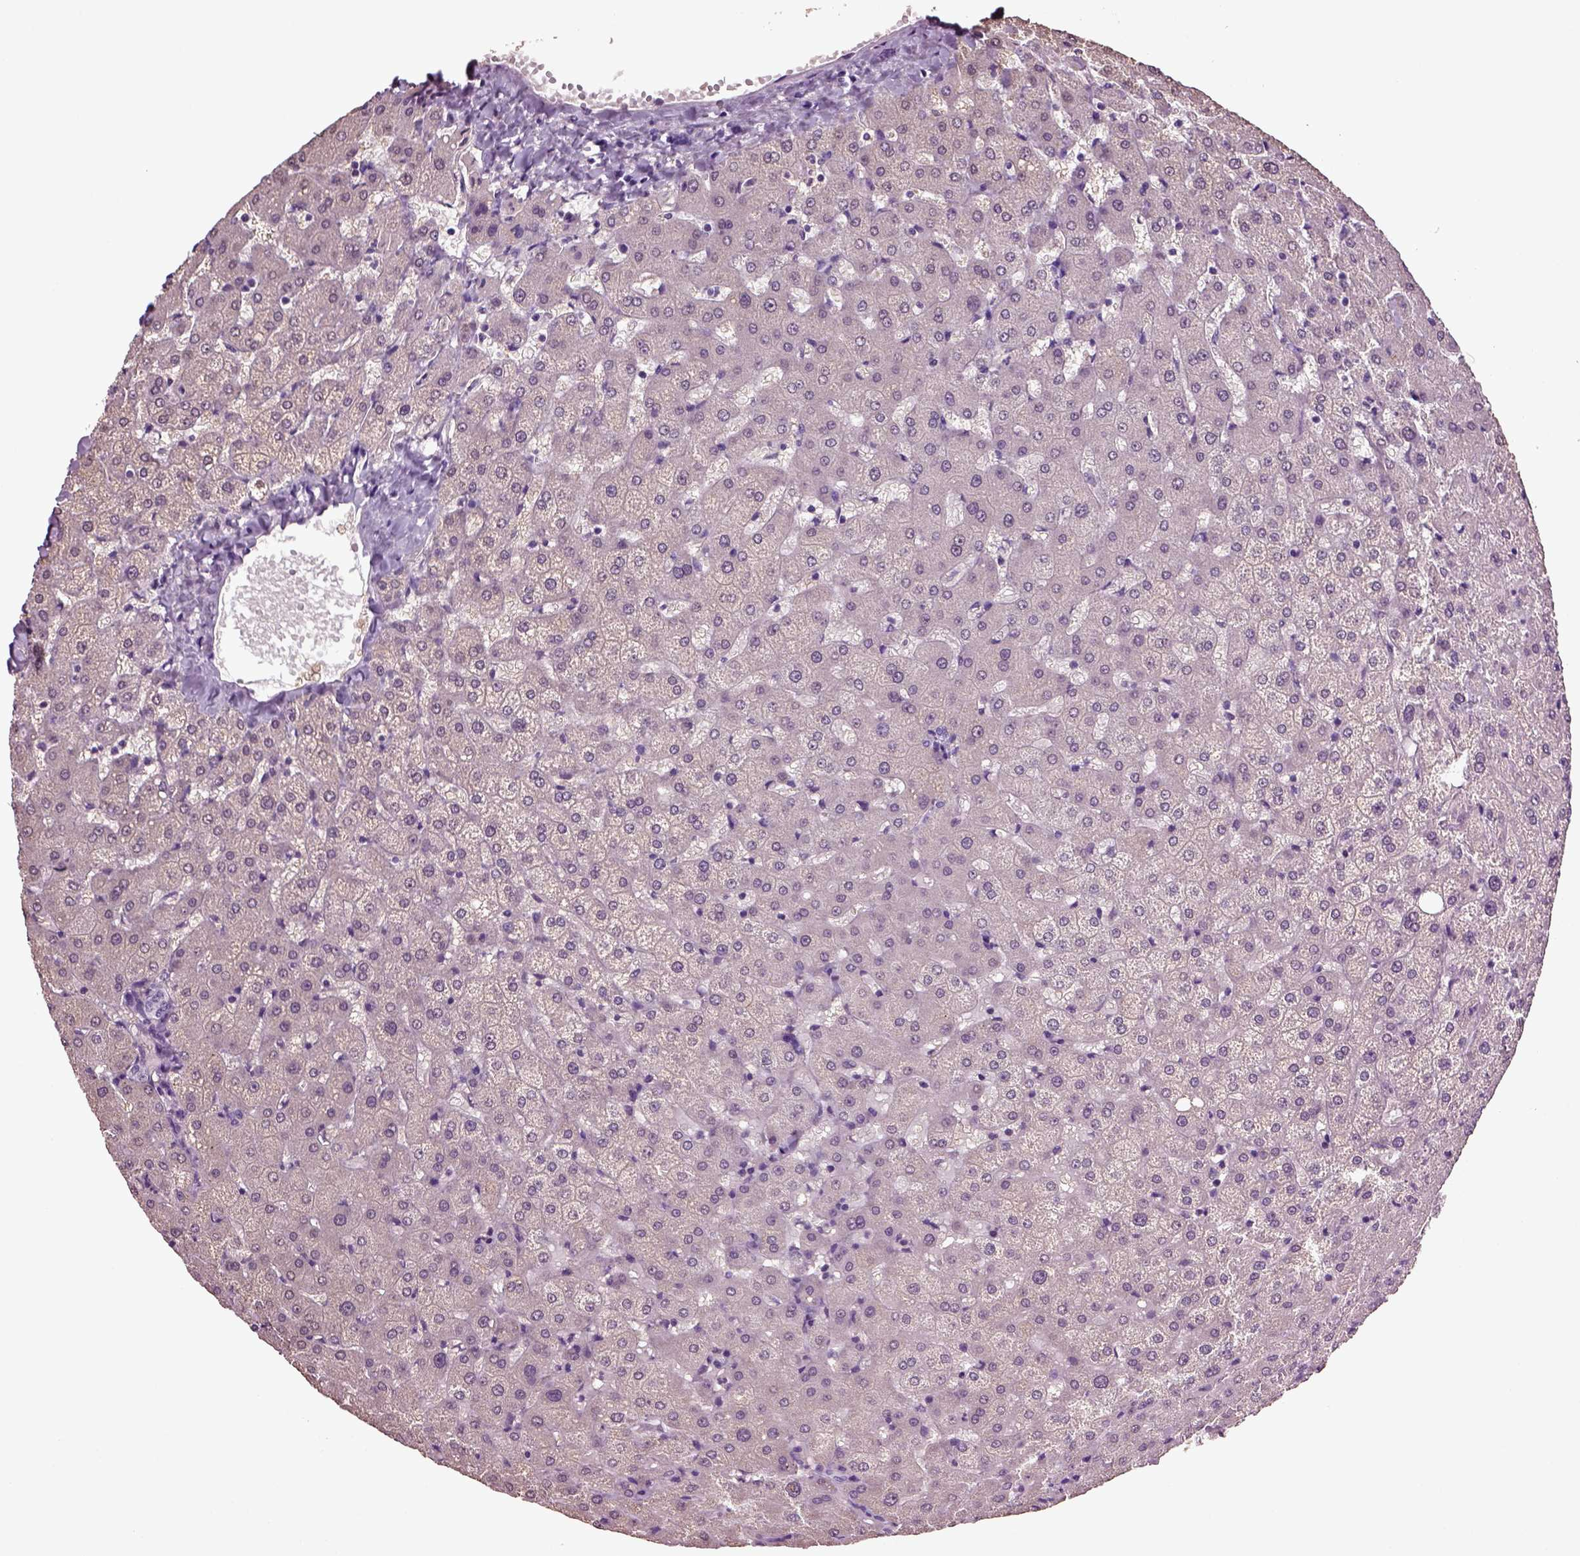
{"staining": {"intensity": "negative", "quantity": "none", "location": "none"}, "tissue": "liver", "cell_type": "Cholangiocytes", "image_type": "normal", "snomed": [{"axis": "morphology", "description": "Normal tissue, NOS"}, {"axis": "topography", "description": "Liver"}], "caption": "A high-resolution micrograph shows IHC staining of unremarkable liver, which reveals no significant staining in cholangiocytes. (Brightfield microscopy of DAB immunohistochemistry at high magnification).", "gene": "FGF11", "patient": {"sex": "female", "age": 50}}